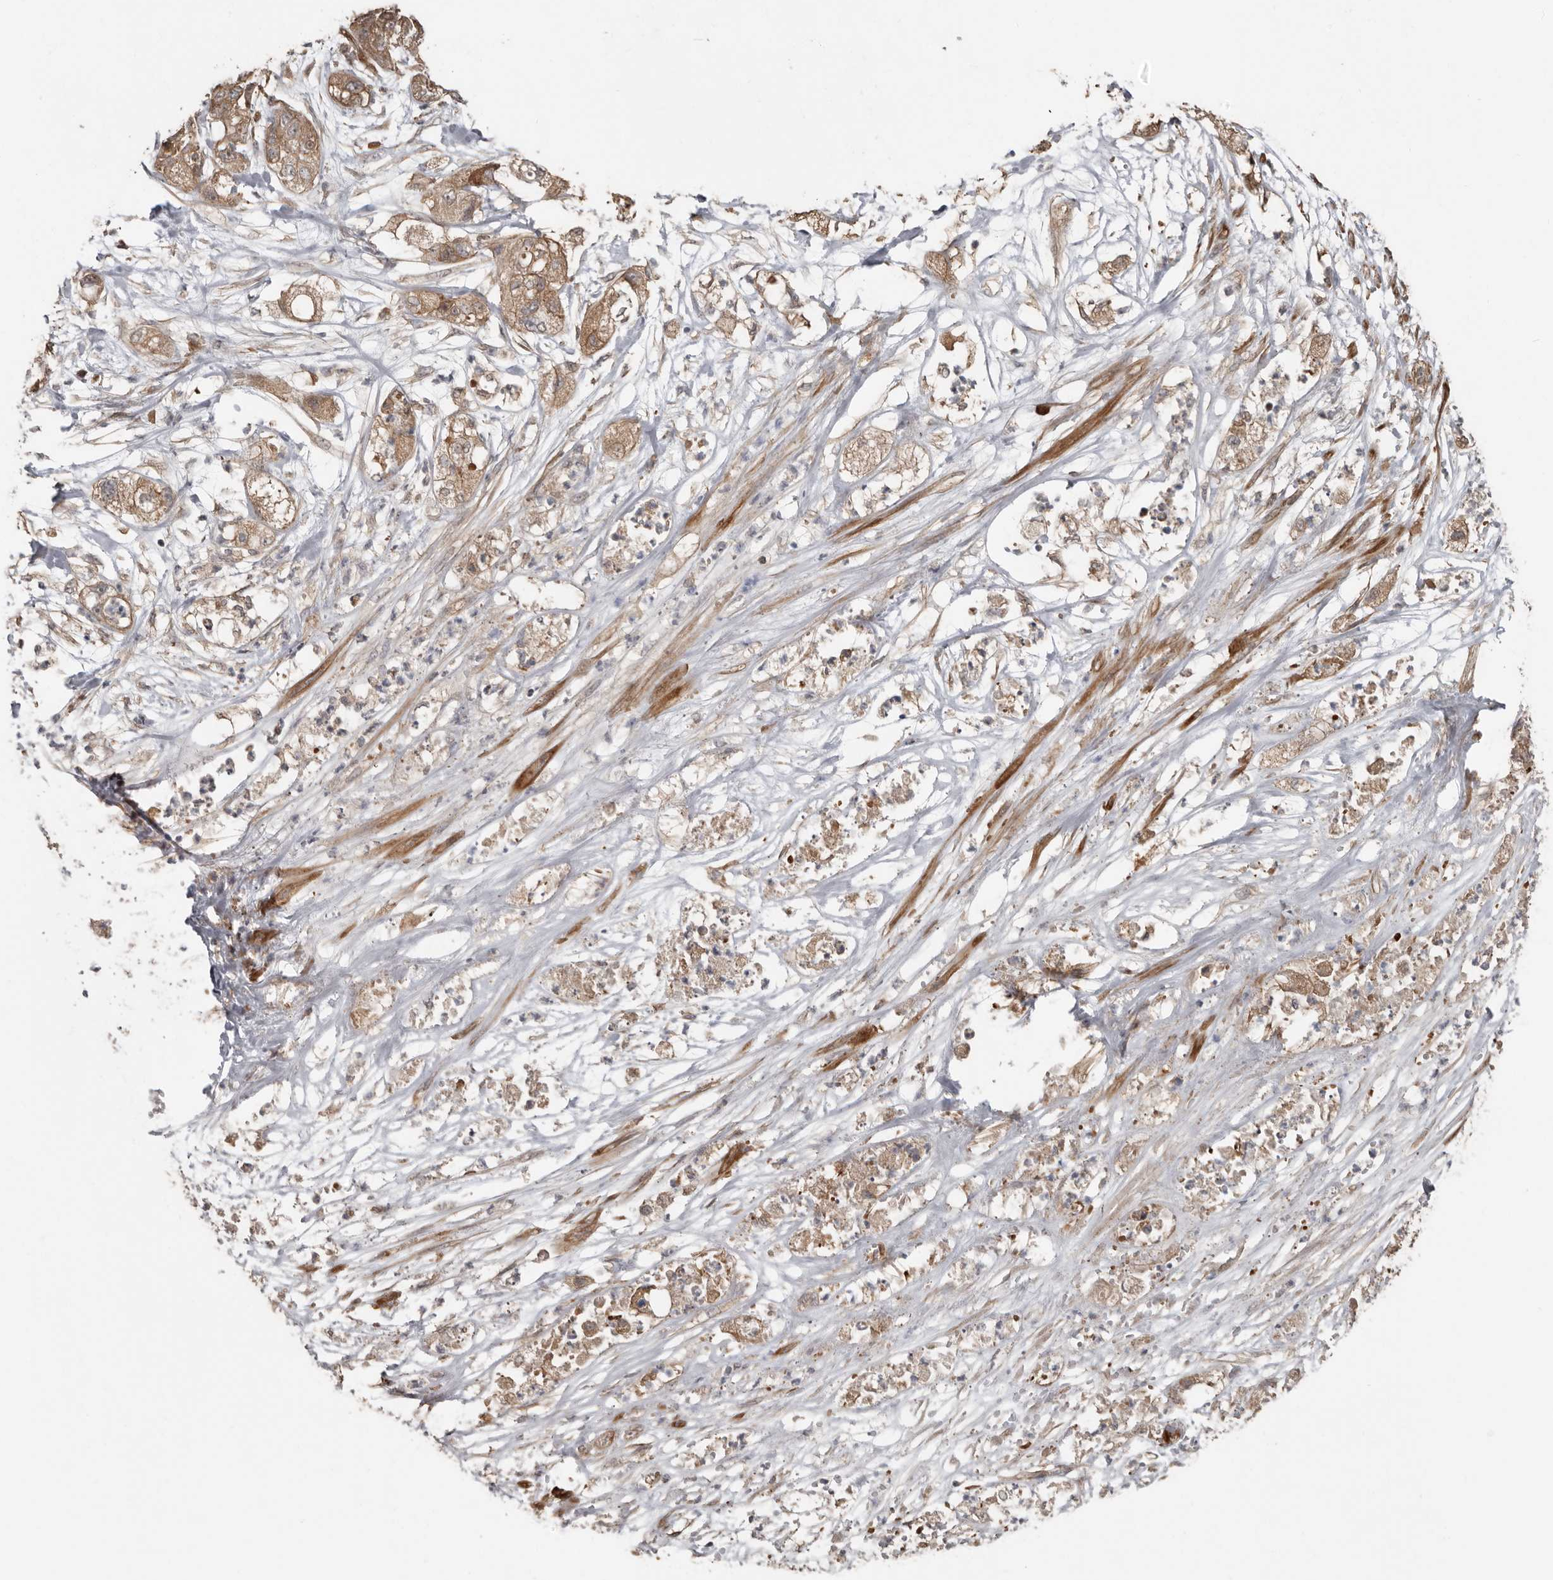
{"staining": {"intensity": "moderate", "quantity": ">75%", "location": "cytoplasmic/membranous"}, "tissue": "pancreatic cancer", "cell_type": "Tumor cells", "image_type": "cancer", "snomed": [{"axis": "morphology", "description": "Adenocarcinoma, NOS"}, {"axis": "topography", "description": "Pancreas"}], "caption": "High-power microscopy captured an immunohistochemistry image of pancreatic cancer (adenocarcinoma), revealing moderate cytoplasmic/membranous staining in about >75% of tumor cells.", "gene": "EXOC3L1", "patient": {"sex": "female", "age": 78}}